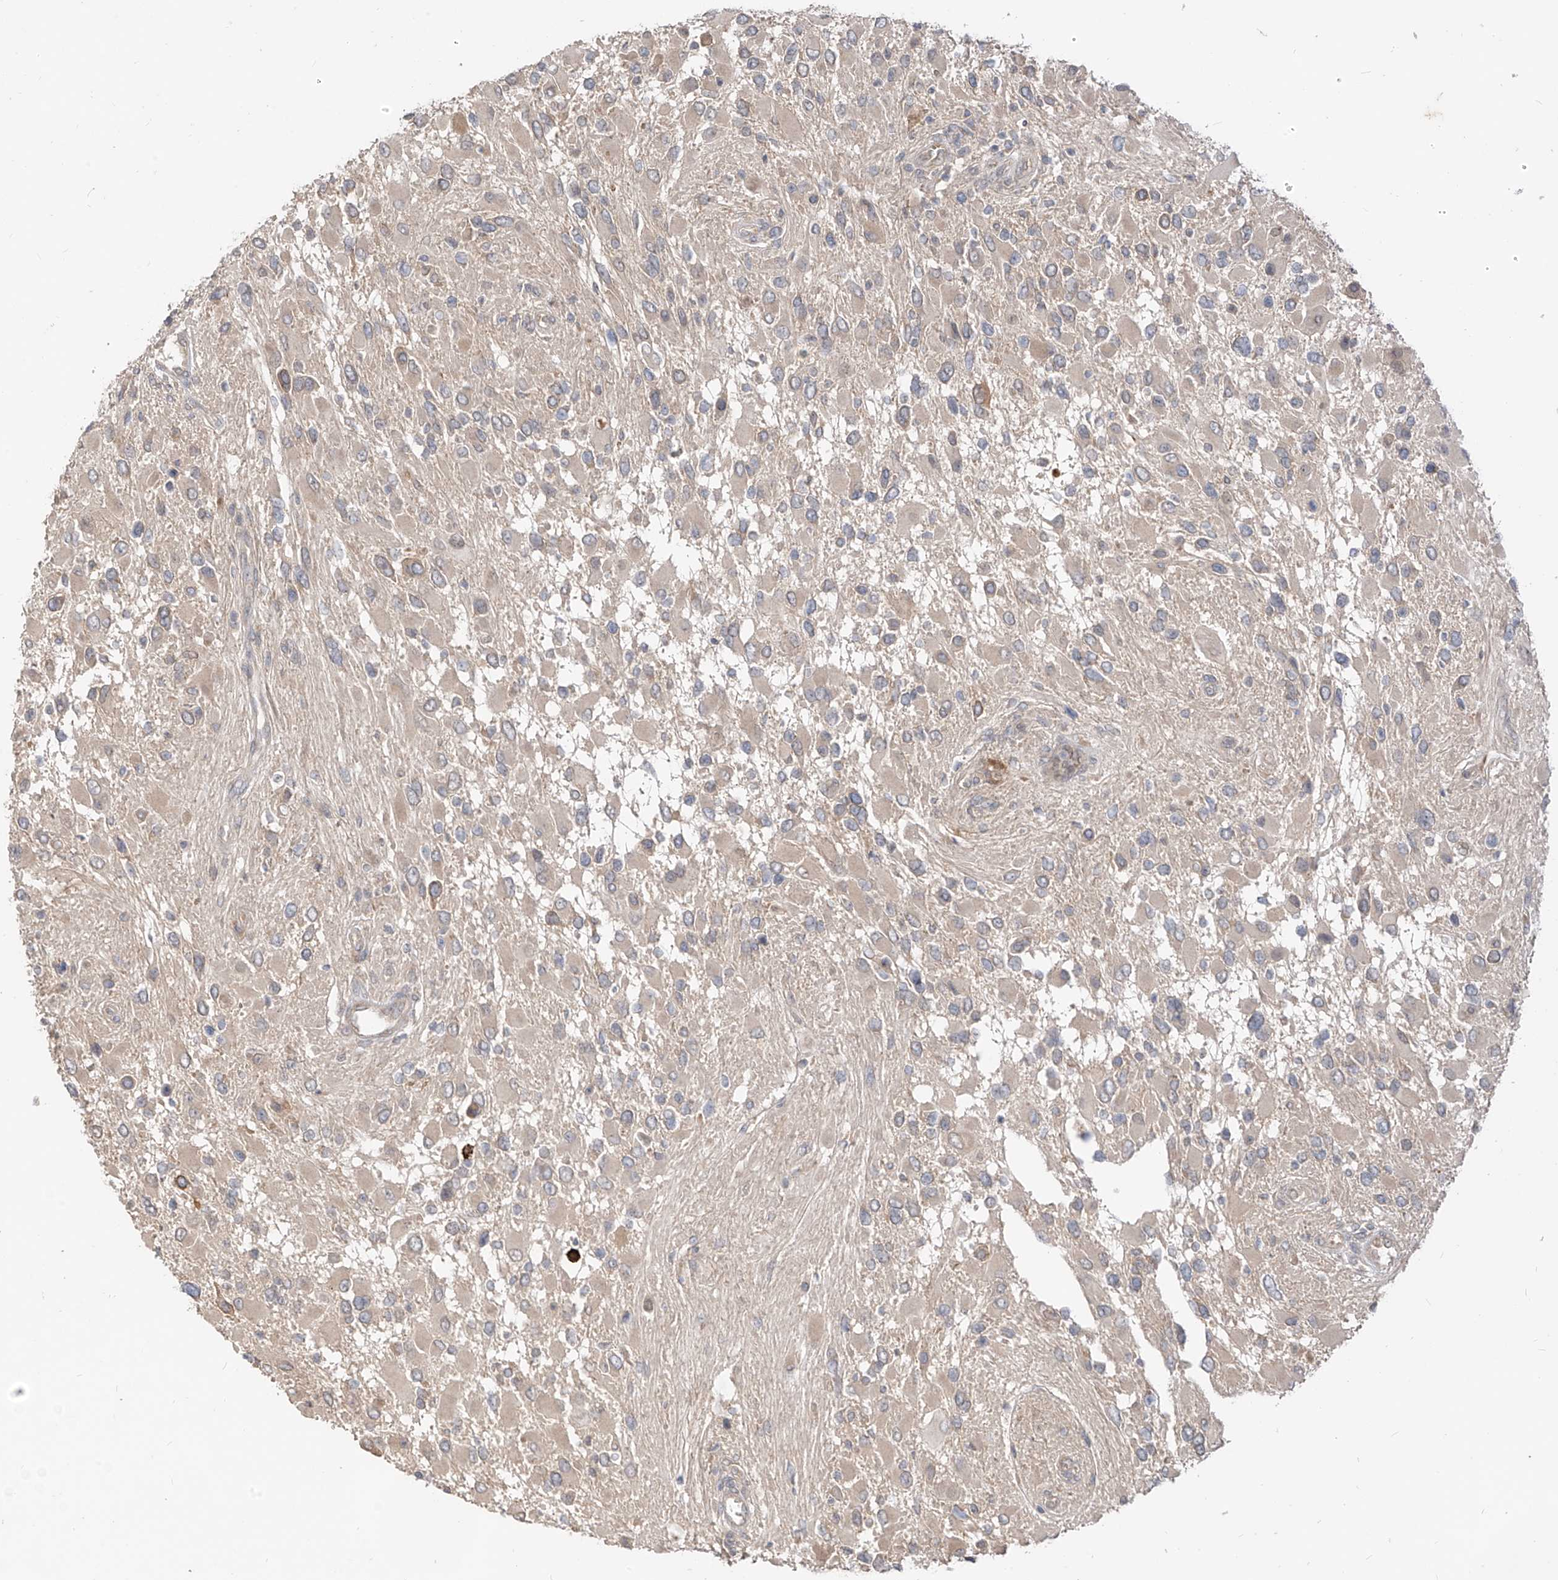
{"staining": {"intensity": "weak", "quantity": "<25%", "location": "cytoplasmic/membranous"}, "tissue": "glioma", "cell_type": "Tumor cells", "image_type": "cancer", "snomed": [{"axis": "morphology", "description": "Glioma, malignant, High grade"}, {"axis": "topography", "description": "Brain"}], "caption": "An image of human malignant high-grade glioma is negative for staining in tumor cells.", "gene": "MTUS2", "patient": {"sex": "male", "age": 53}}